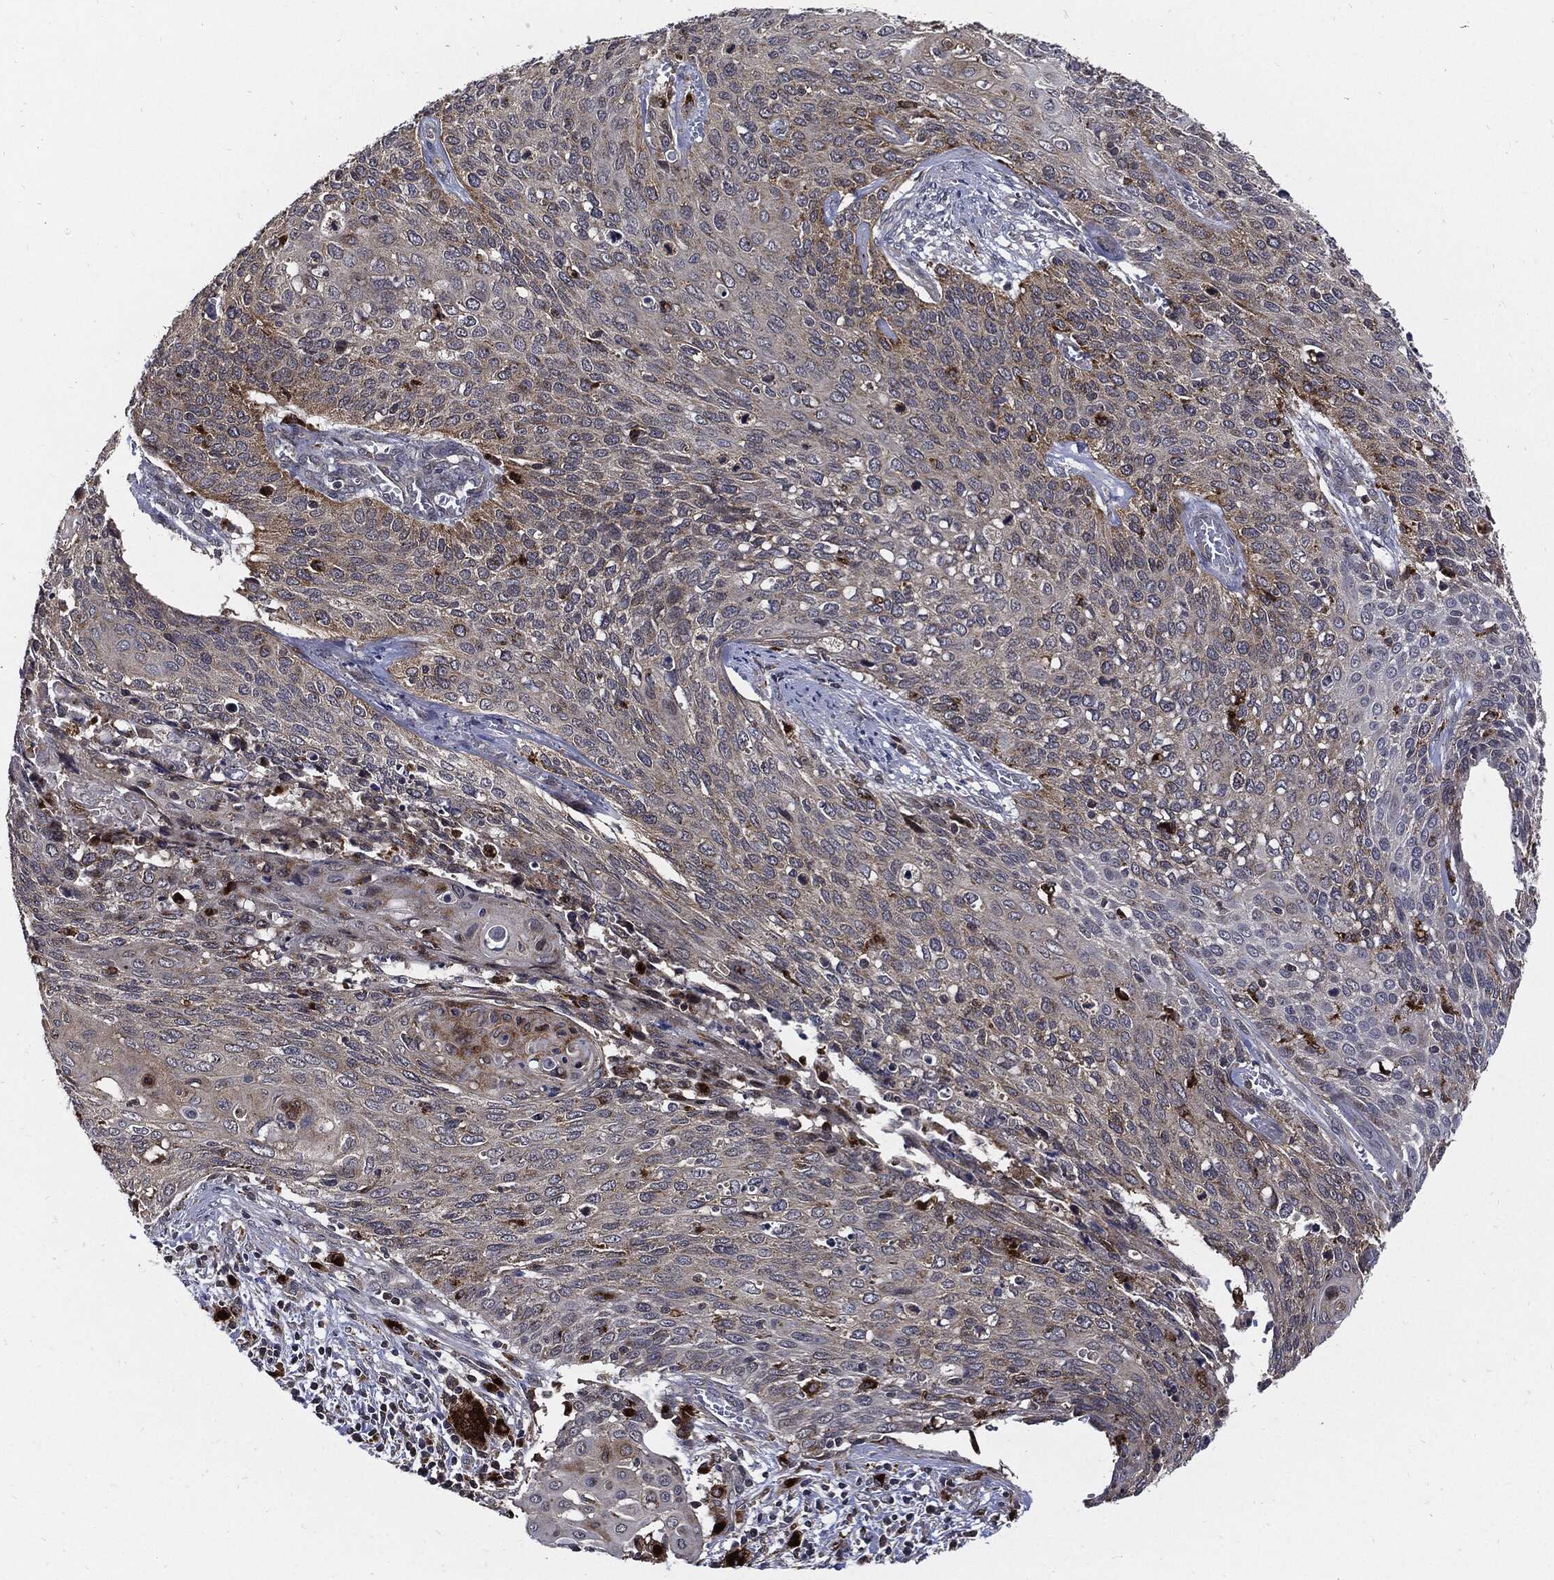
{"staining": {"intensity": "weak", "quantity": "<25%", "location": "cytoplasmic/membranous"}, "tissue": "cervical cancer", "cell_type": "Tumor cells", "image_type": "cancer", "snomed": [{"axis": "morphology", "description": "Squamous cell carcinoma, NOS"}, {"axis": "topography", "description": "Cervix"}], "caption": "Histopathology image shows no protein staining in tumor cells of cervical cancer tissue.", "gene": "SLC31A2", "patient": {"sex": "female", "age": 39}}